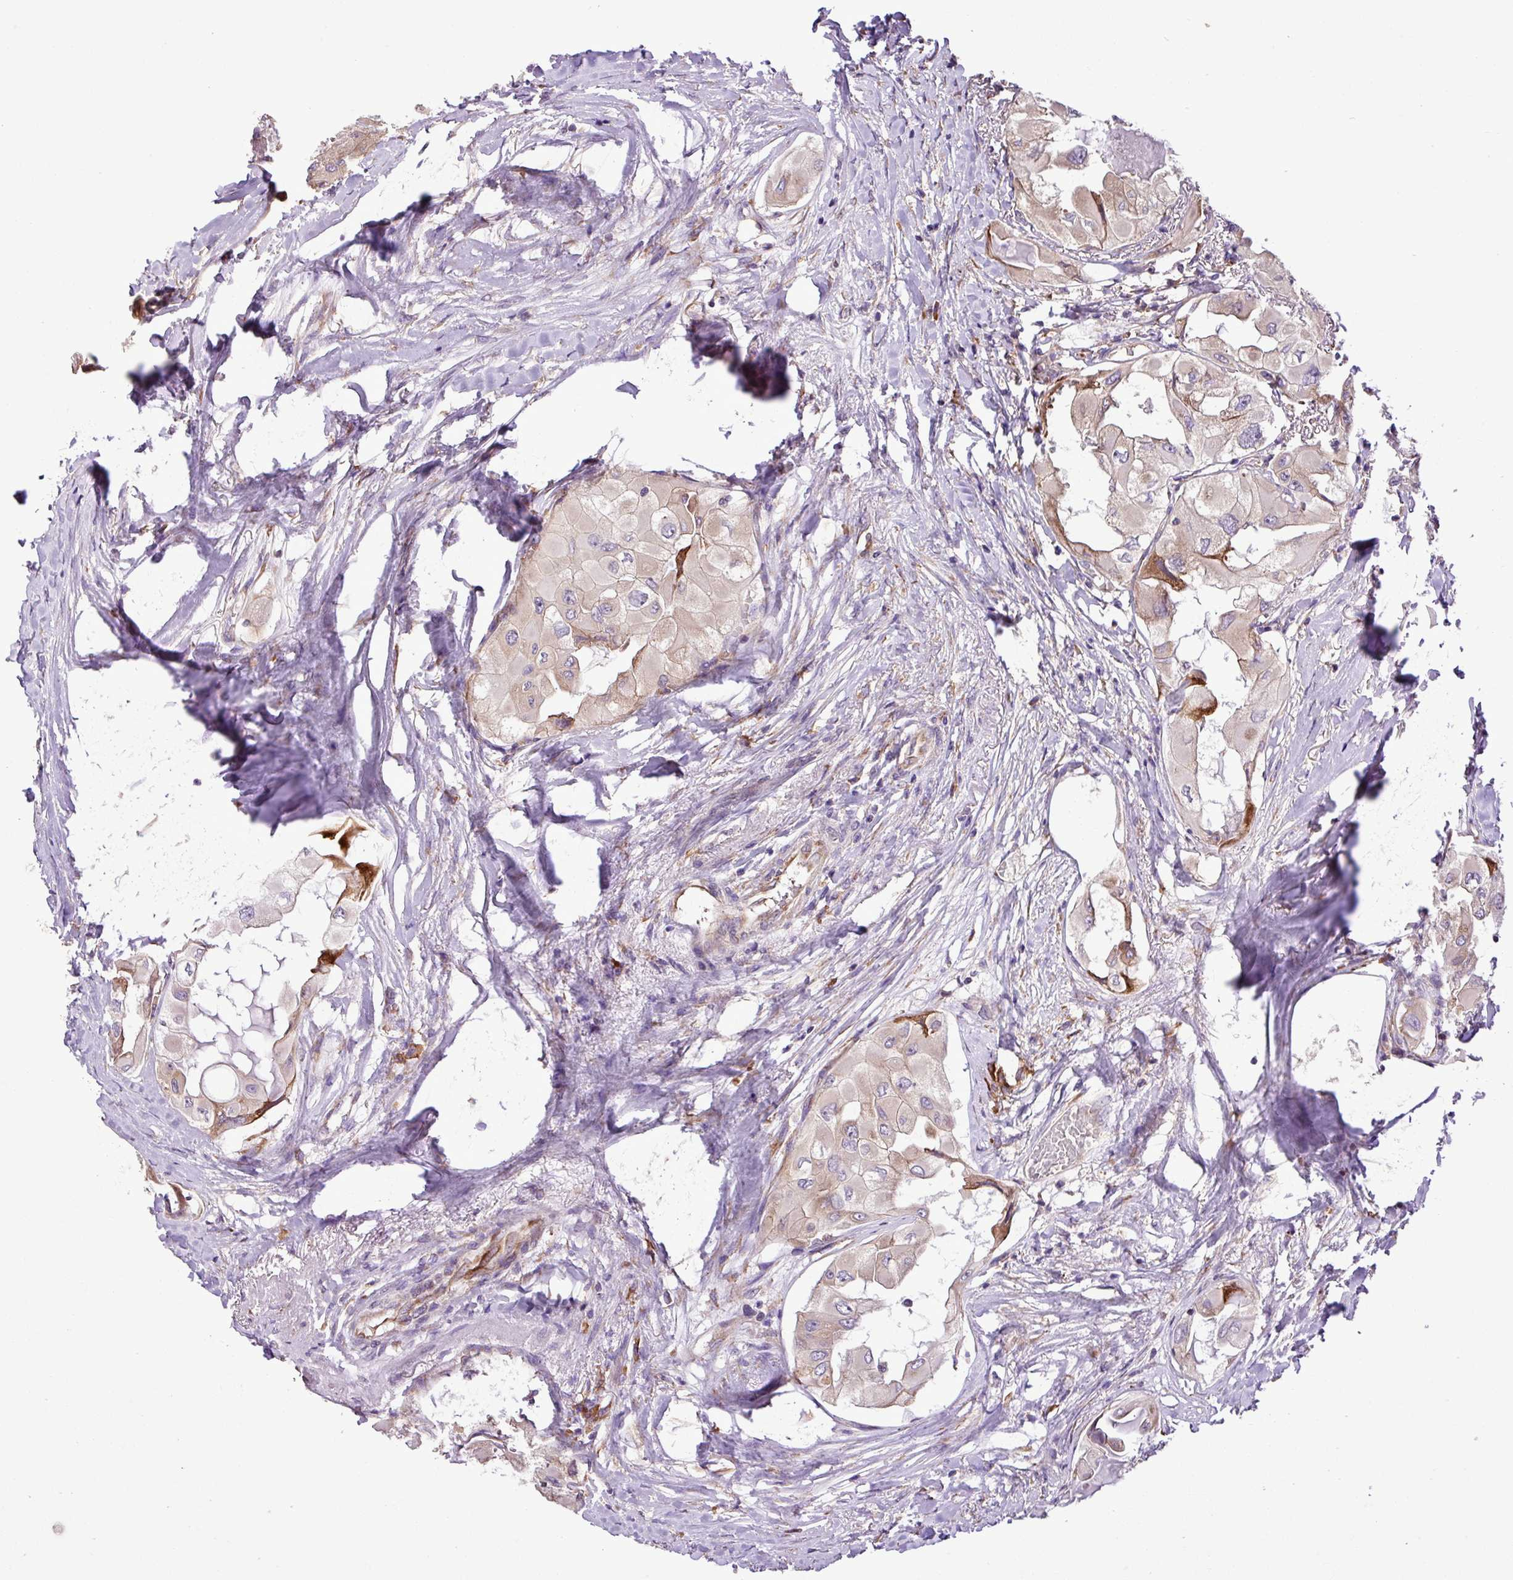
{"staining": {"intensity": "weak", "quantity": ">75%", "location": "cytoplasmic/membranous"}, "tissue": "thyroid cancer", "cell_type": "Tumor cells", "image_type": "cancer", "snomed": [{"axis": "morphology", "description": "Normal tissue, NOS"}, {"axis": "morphology", "description": "Papillary adenocarcinoma, NOS"}, {"axis": "topography", "description": "Thyroid gland"}], "caption": "A brown stain highlights weak cytoplasmic/membranous expression of a protein in human papillary adenocarcinoma (thyroid) tumor cells.", "gene": "RPL13", "patient": {"sex": "female", "age": 59}}